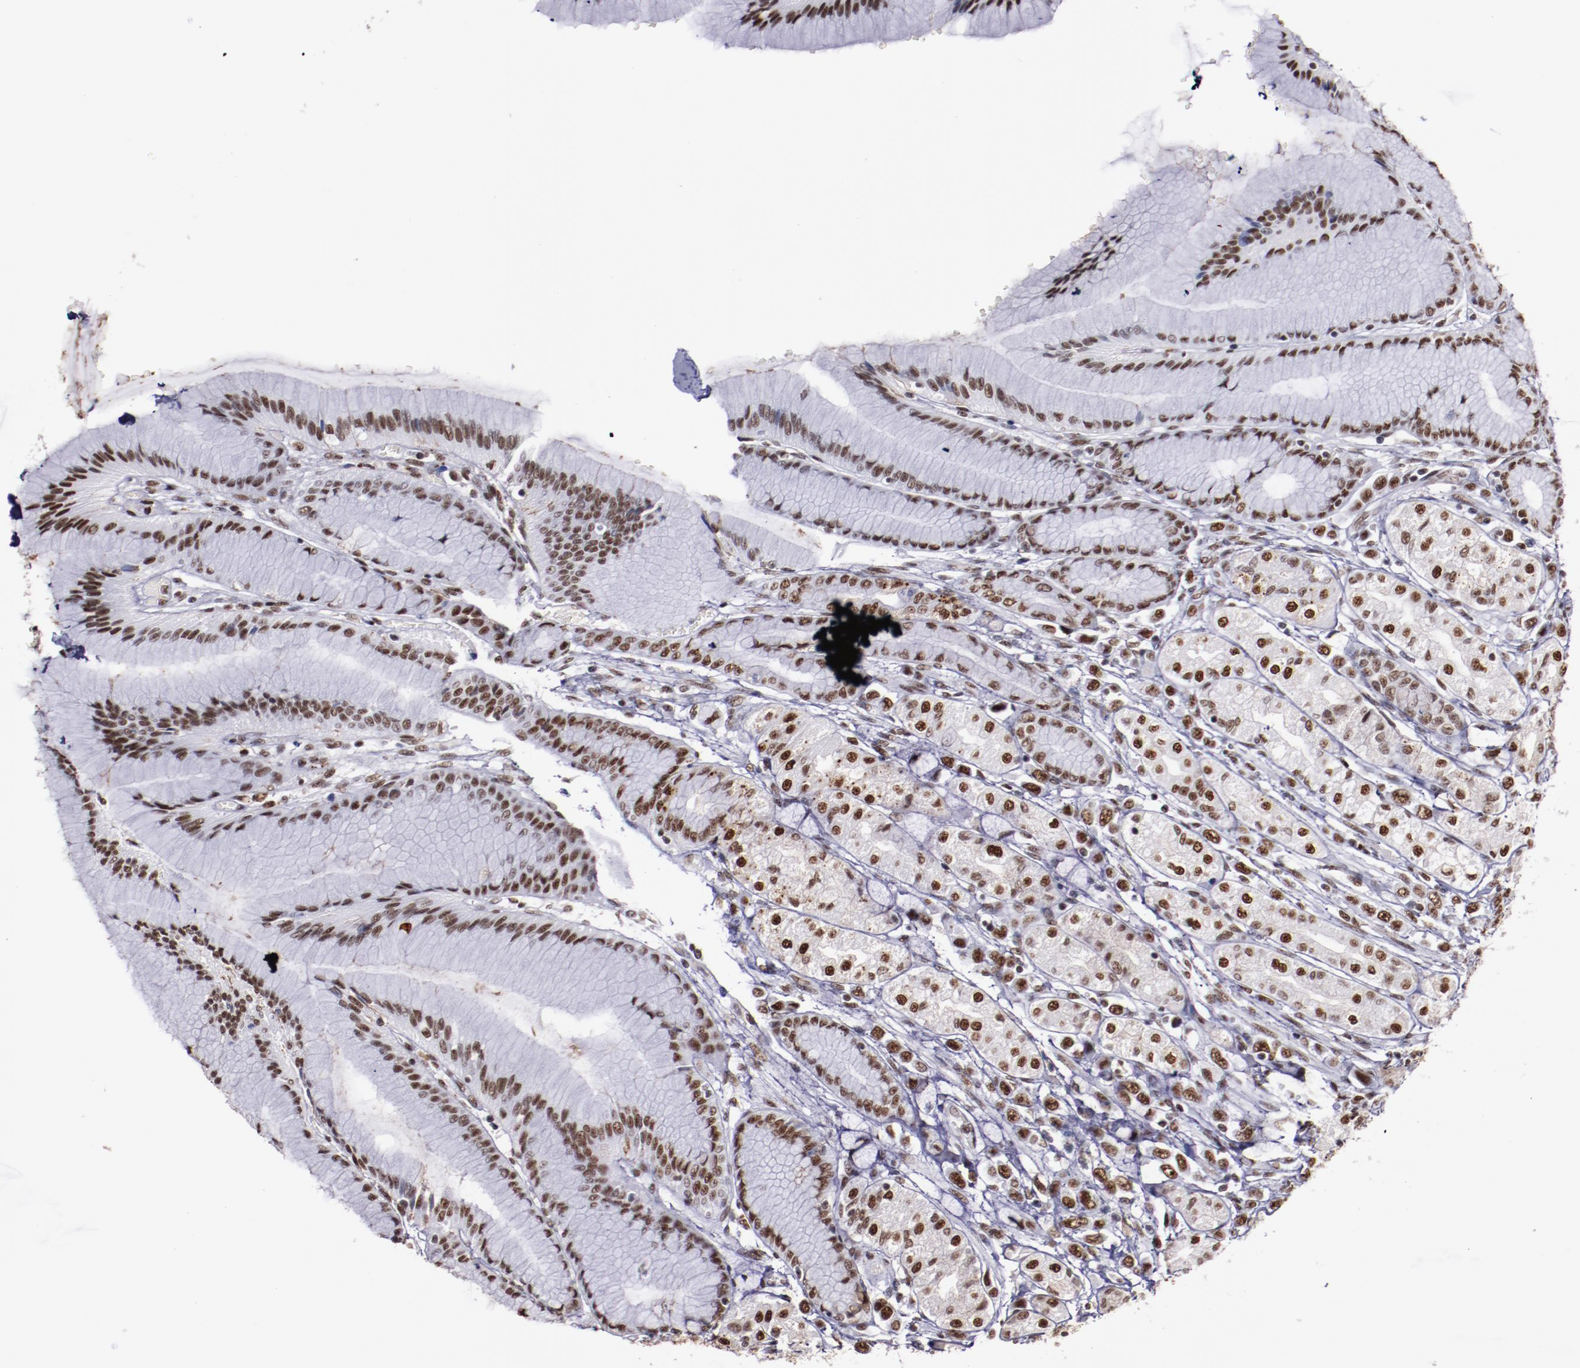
{"staining": {"intensity": "moderate", "quantity": ">75%", "location": "nuclear"}, "tissue": "stomach", "cell_type": "Glandular cells", "image_type": "normal", "snomed": [{"axis": "morphology", "description": "Normal tissue, NOS"}, {"axis": "morphology", "description": "Adenocarcinoma, NOS"}, {"axis": "topography", "description": "Stomach"}, {"axis": "topography", "description": "Stomach, lower"}], "caption": "High-power microscopy captured an IHC micrograph of normal stomach, revealing moderate nuclear staining in approximately >75% of glandular cells. (IHC, brightfield microscopy, high magnification).", "gene": "PPP4R3A", "patient": {"sex": "female", "age": 65}}